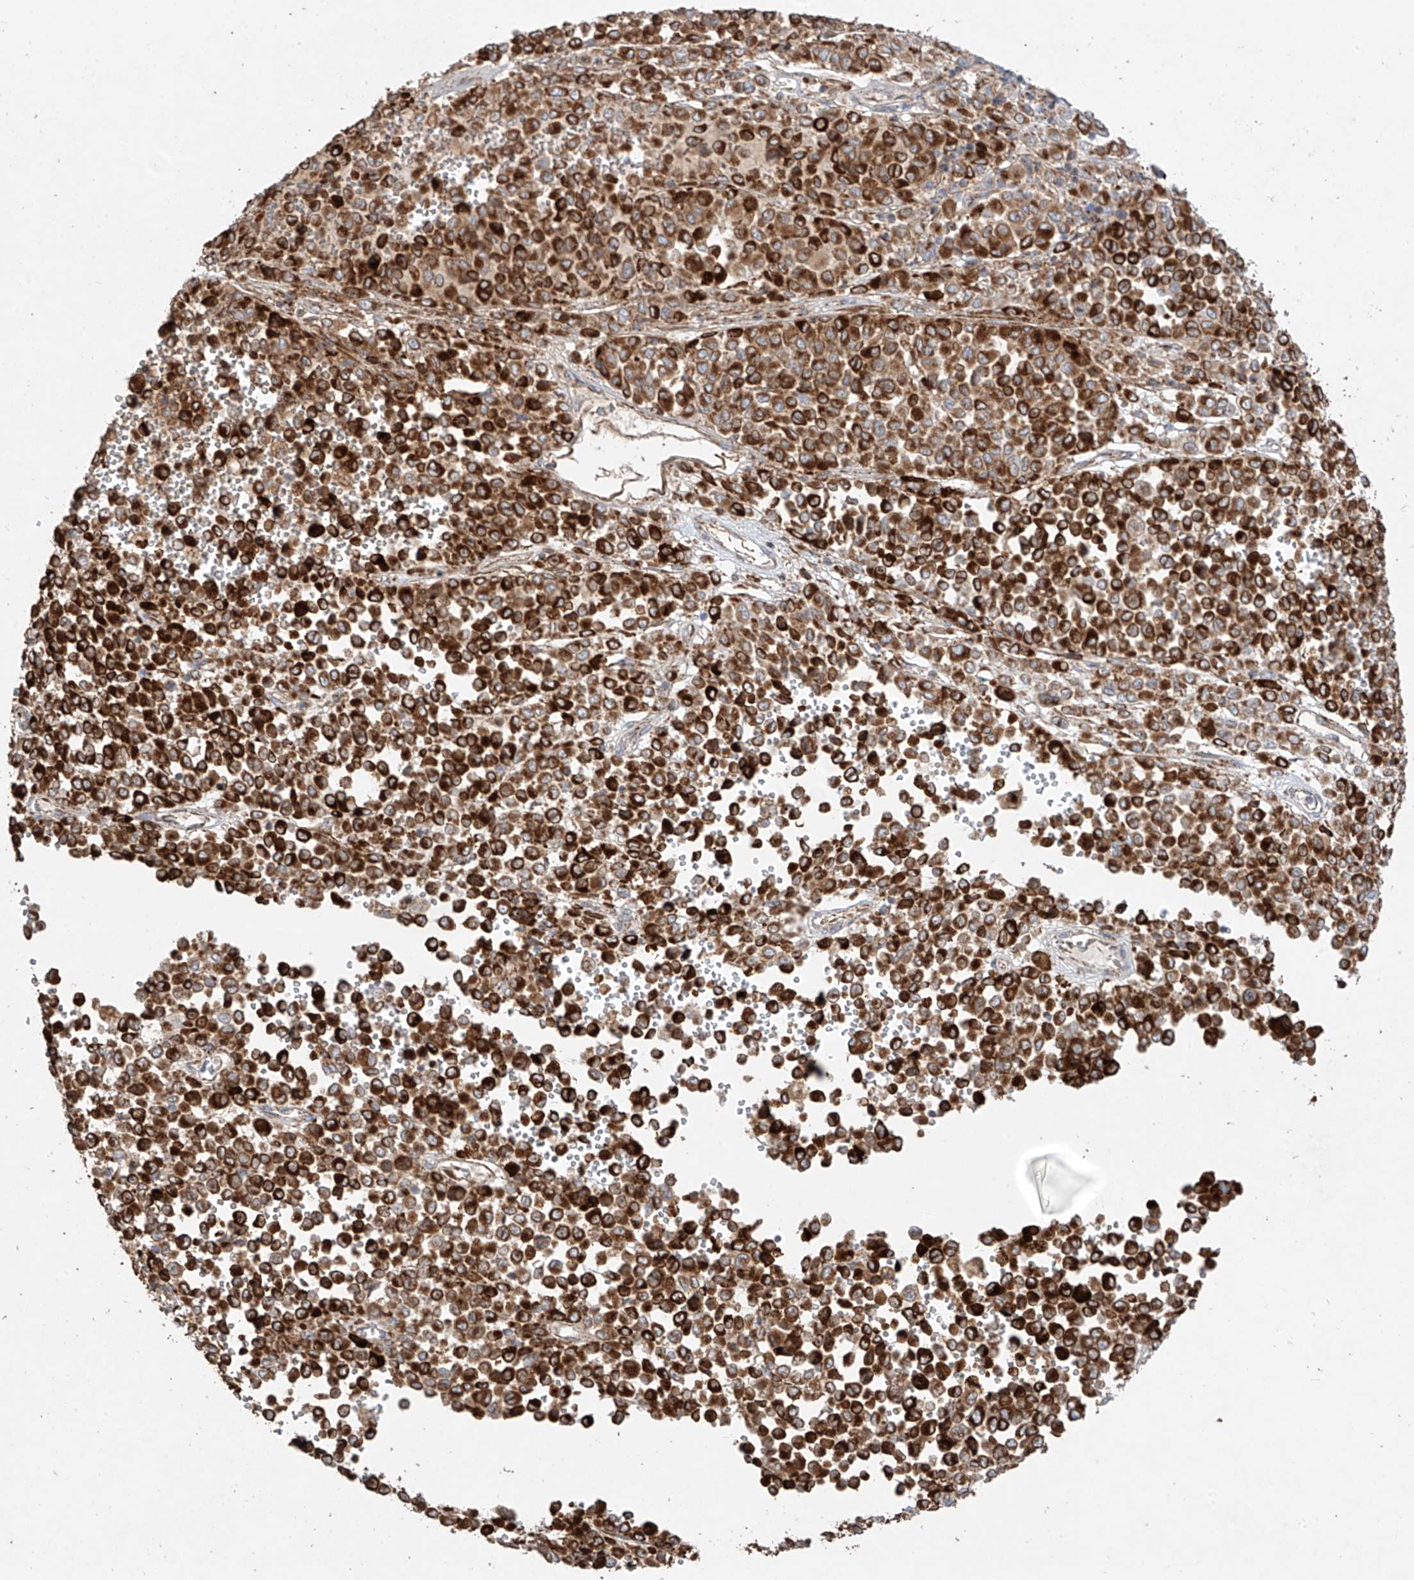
{"staining": {"intensity": "strong", "quantity": ">75%", "location": "cytoplasmic/membranous"}, "tissue": "melanoma", "cell_type": "Tumor cells", "image_type": "cancer", "snomed": [{"axis": "morphology", "description": "Malignant melanoma, Metastatic site"}, {"axis": "topography", "description": "Pancreas"}], "caption": "There is high levels of strong cytoplasmic/membranous staining in tumor cells of malignant melanoma (metastatic site), as demonstrated by immunohistochemical staining (brown color).", "gene": "COLGALT2", "patient": {"sex": "female", "age": 30}}